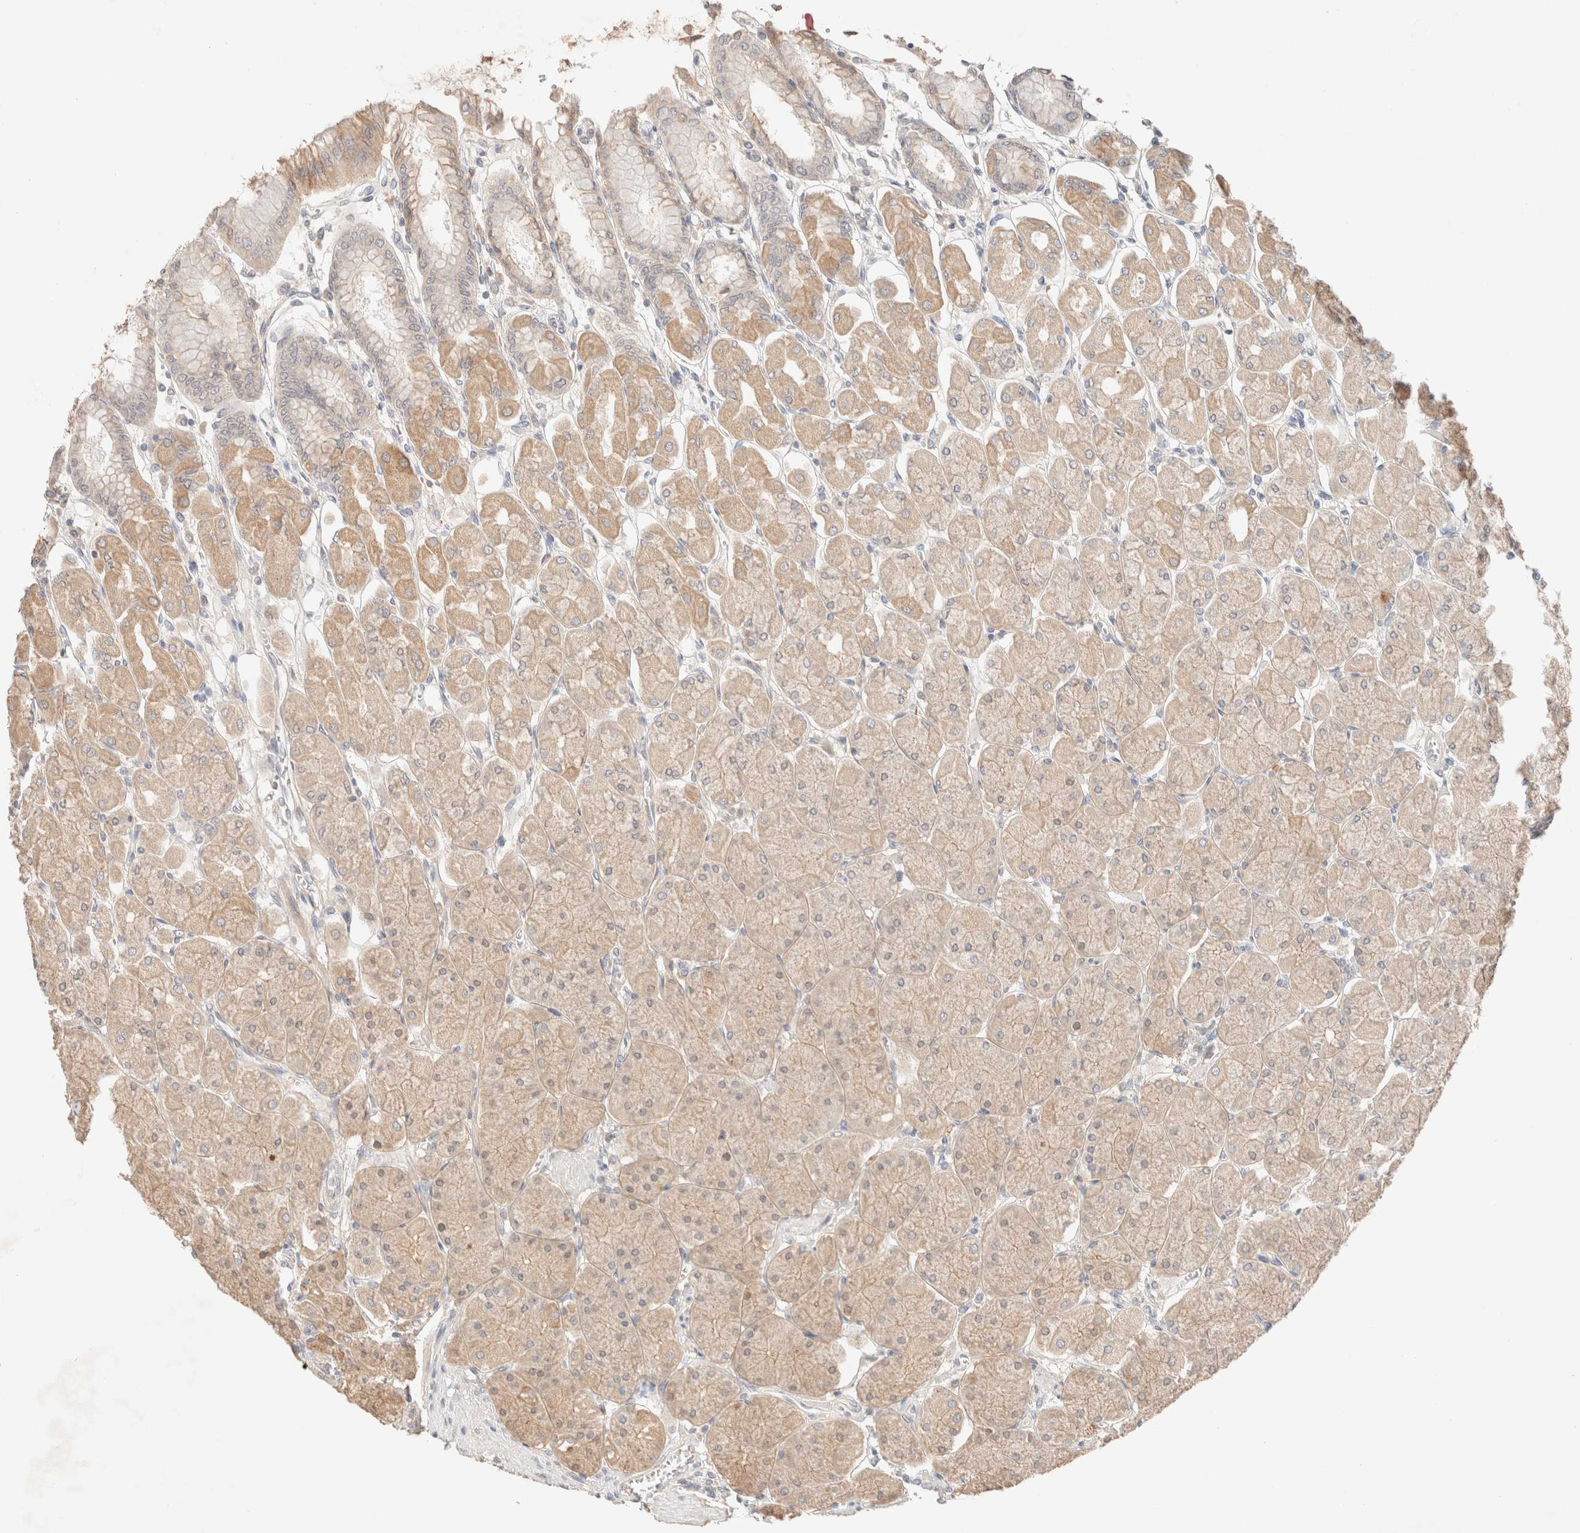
{"staining": {"intensity": "weak", "quantity": ">75%", "location": "cytoplasmic/membranous"}, "tissue": "stomach", "cell_type": "Glandular cells", "image_type": "normal", "snomed": [{"axis": "morphology", "description": "Normal tissue, NOS"}, {"axis": "topography", "description": "Stomach, upper"}], "caption": "DAB immunohistochemical staining of unremarkable human stomach demonstrates weak cytoplasmic/membranous protein expression in about >75% of glandular cells.", "gene": "SARM1", "patient": {"sex": "female", "age": 56}}